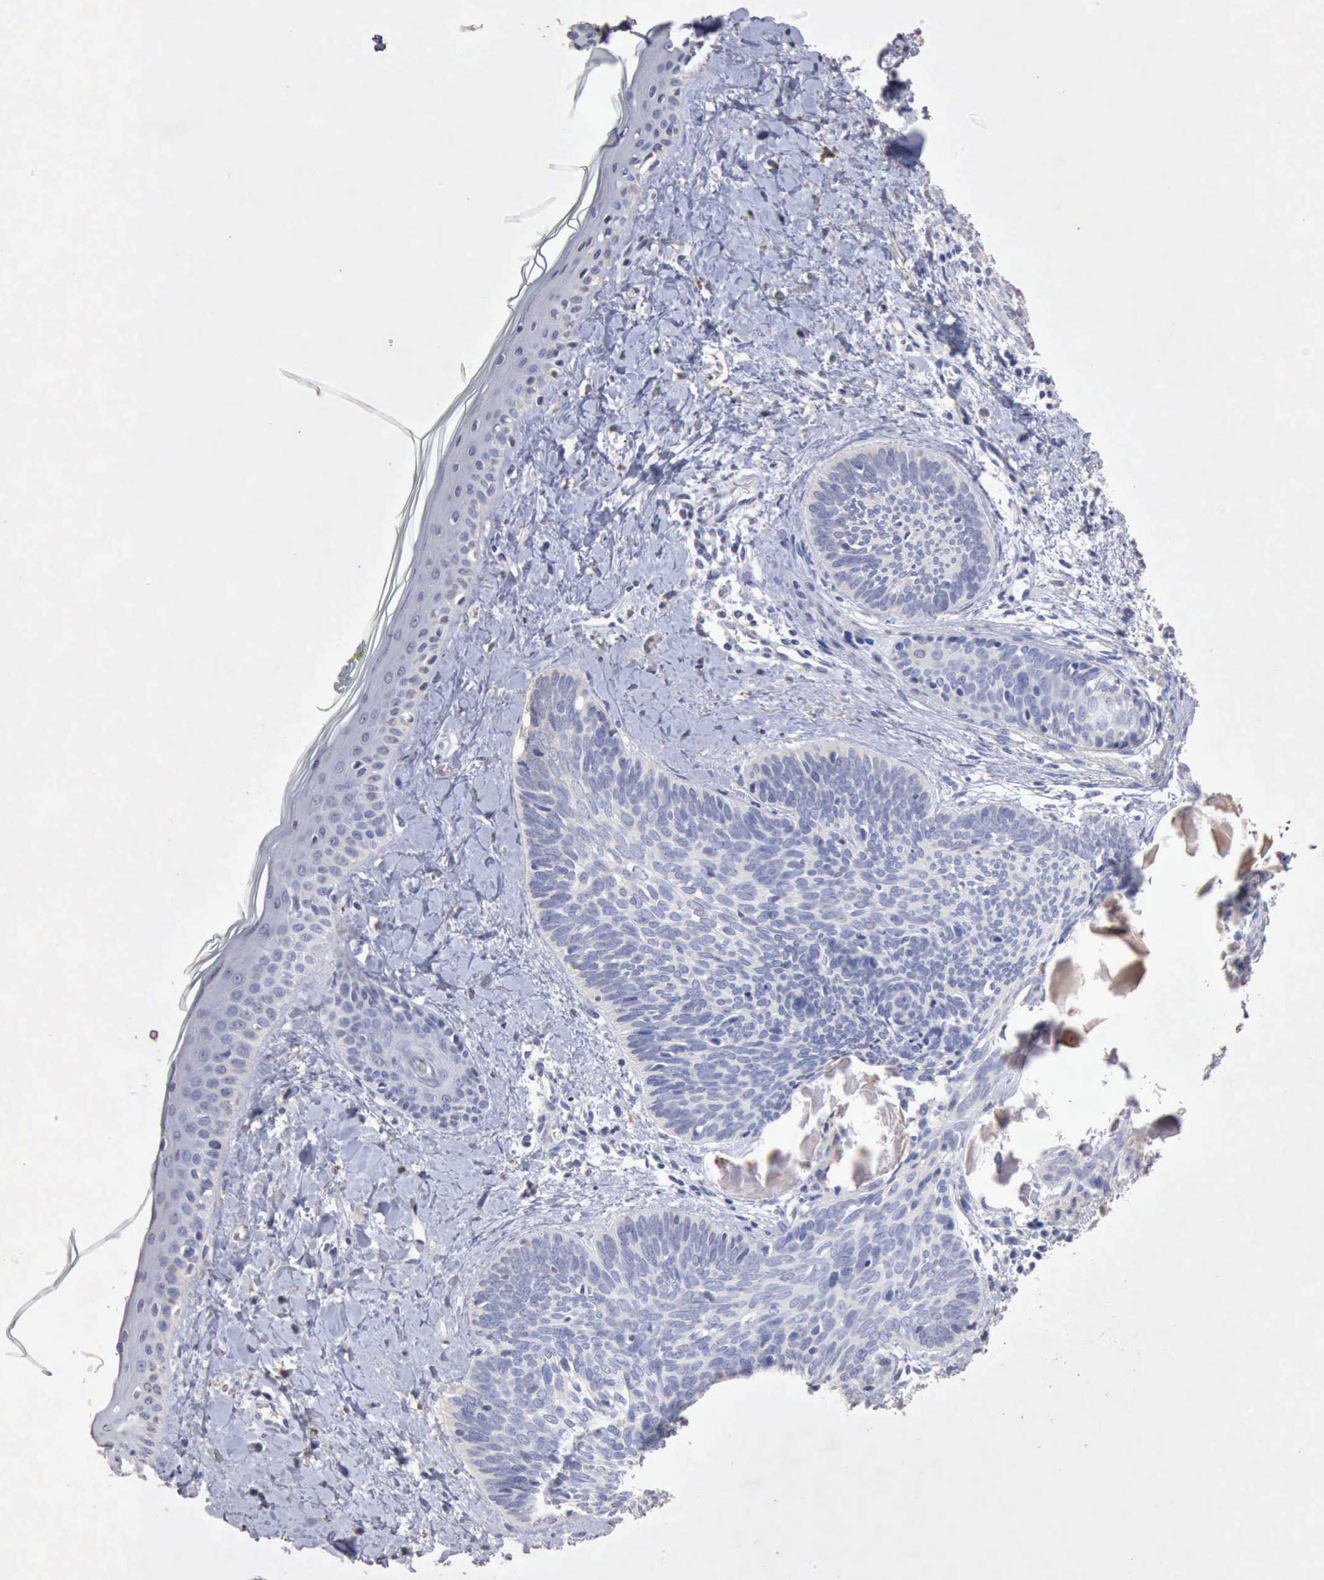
{"staining": {"intensity": "negative", "quantity": "none", "location": "none"}, "tissue": "skin cancer", "cell_type": "Tumor cells", "image_type": "cancer", "snomed": [{"axis": "morphology", "description": "Basal cell carcinoma"}, {"axis": "topography", "description": "Skin"}], "caption": "IHC photomicrograph of skin basal cell carcinoma stained for a protein (brown), which demonstrates no expression in tumor cells.", "gene": "KRT6B", "patient": {"sex": "female", "age": 81}}